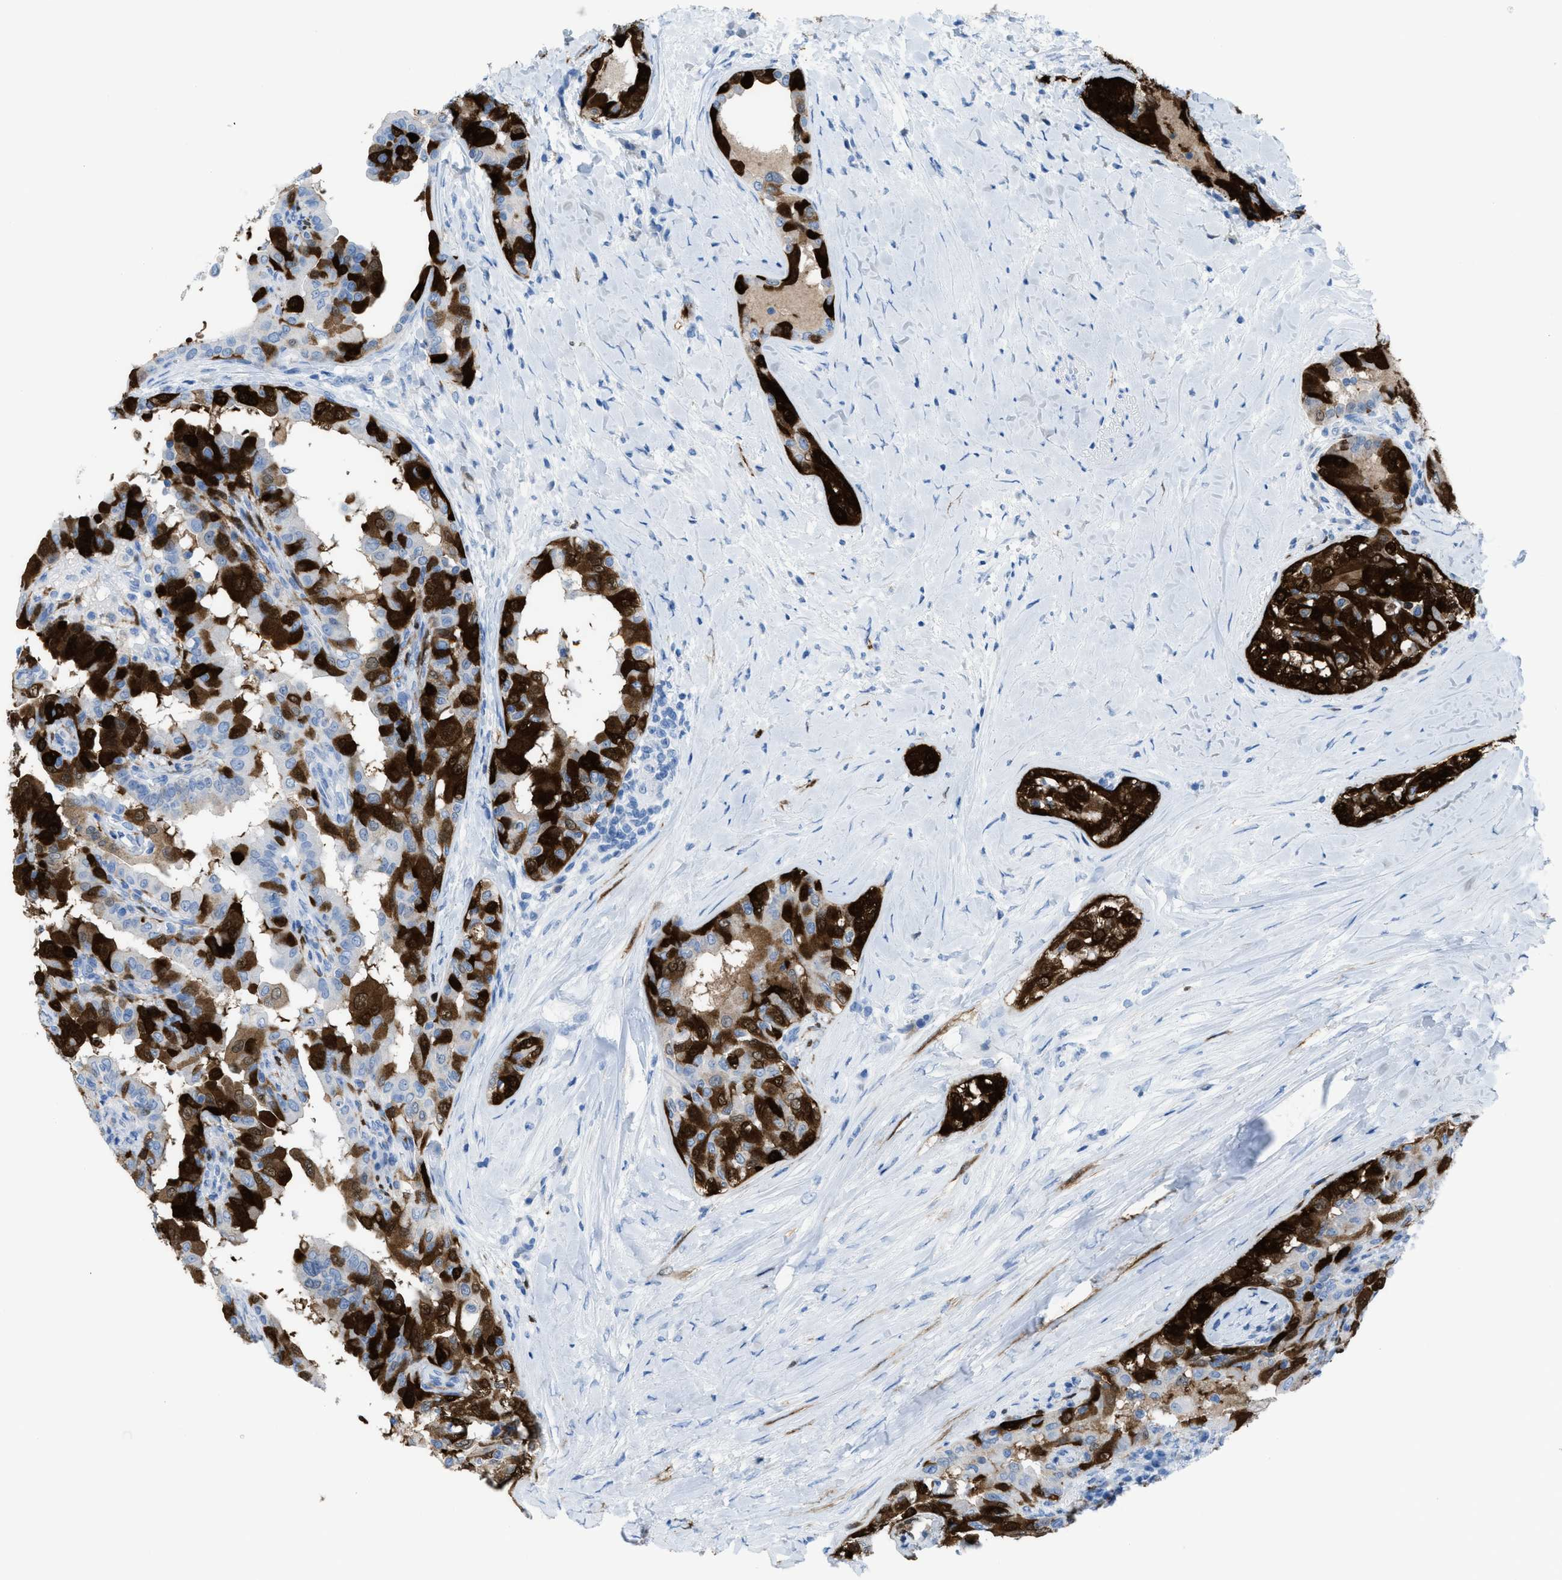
{"staining": {"intensity": "strong", "quantity": "25%-75%", "location": "cytoplasmic/membranous,nuclear"}, "tissue": "thyroid cancer", "cell_type": "Tumor cells", "image_type": "cancer", "snomed": [{"axis": "morphology", "description": "Papillary adenocarcinoma, NOS"}, {"axis": "topography", "description": "Thyroid gland"}], "caption": "Immunohistochemistry (IHC) of papillary adenocarcinoma (thyroid) reveals high levels of strong cytoplasmic/membranous and nuclear staining in approximately 25%-75% of tumor cells. (DAB (3,3'-diaminobenzidine) = brown stain, brightfield microscopy at high magnification).", "gene": "CDKN2A", "patient": {"sex": "male", "age": 33}}